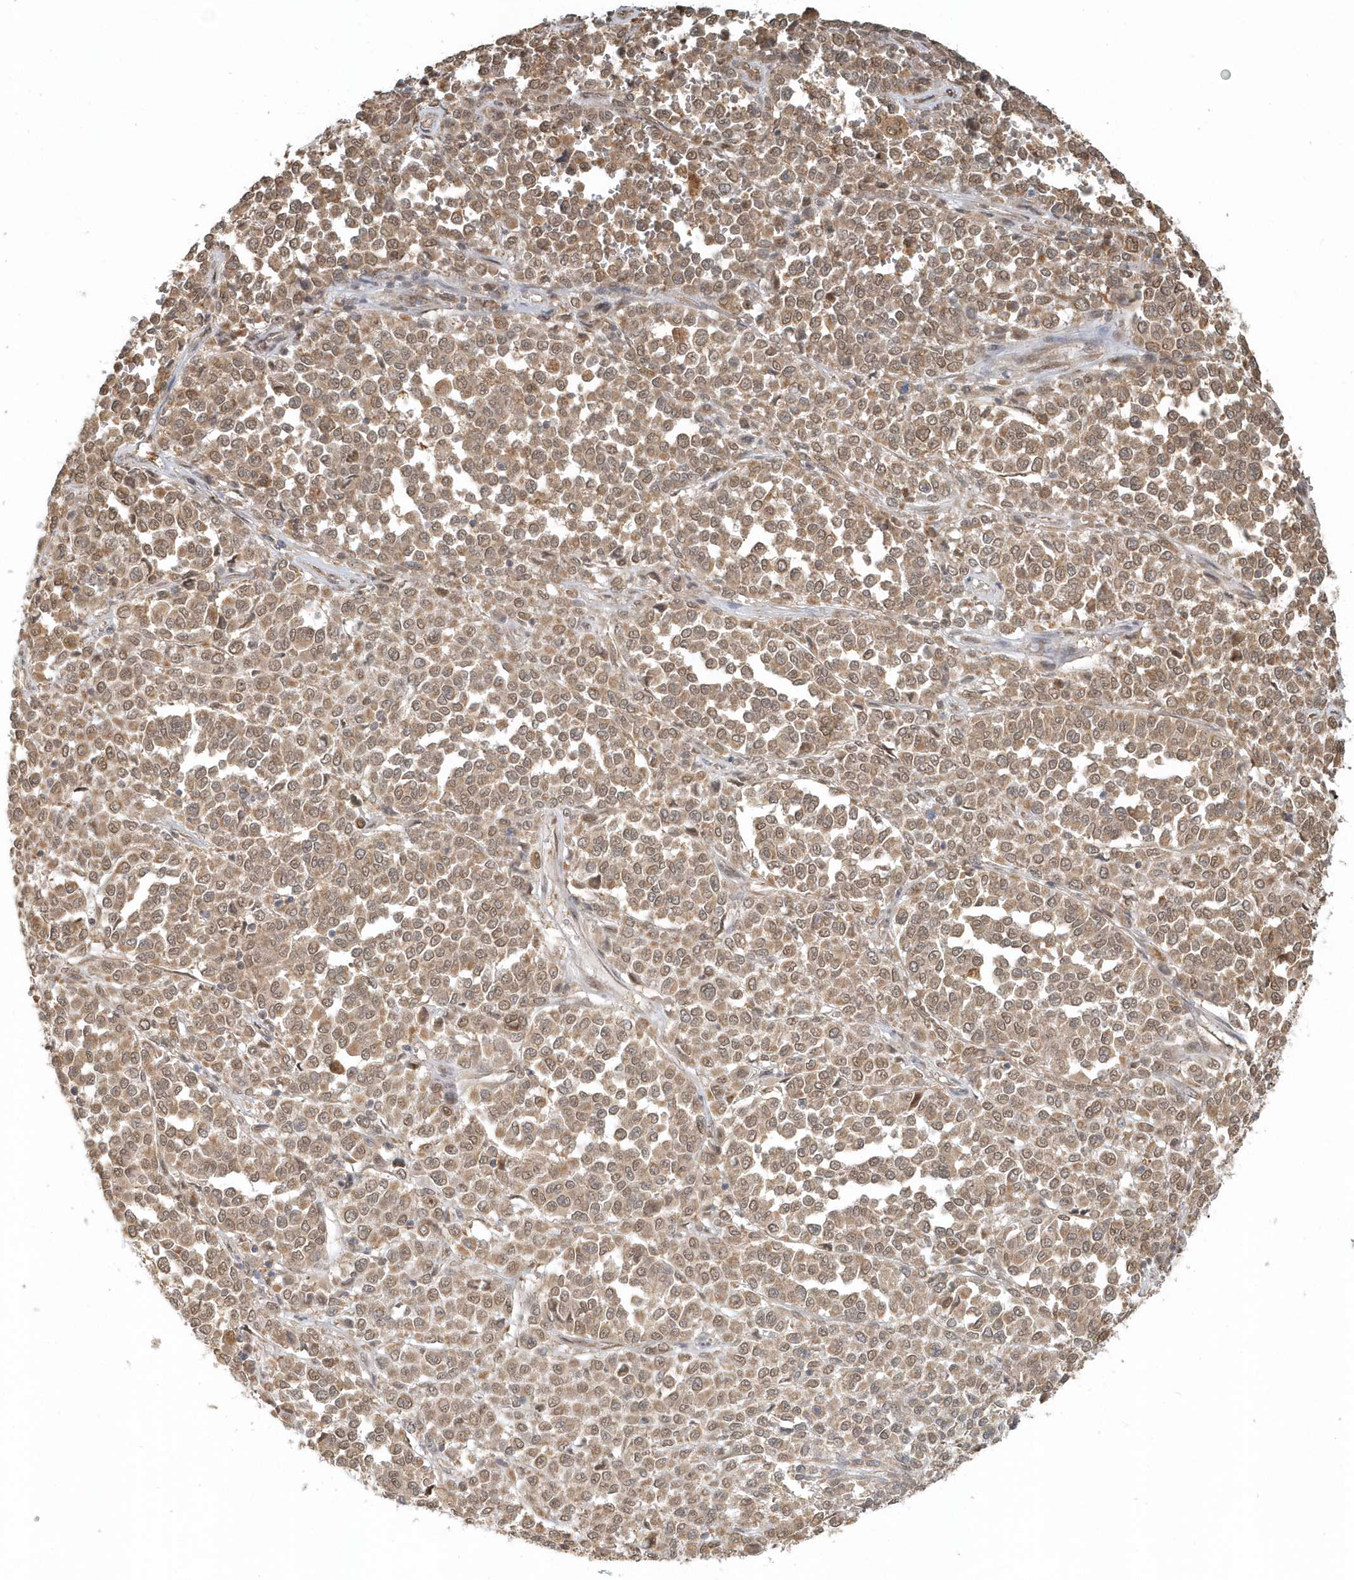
{"staining": {"intensity": "moderate", "quantity": ">75%", "location": "cytoplasmic/membranous,nuclear"}, "tissue": "melanoma", "cell_type": "Tumor cells", "image_type": "cancer", "snomed": [{"axis": "morphology", "description": "Malignant melanoma, Metastatic site"}, {"axis": "topography", "description": "Pancreas"}], "caption": "Tumor cells reveal moderate cytoplasmic/membranous and nuclear expression in about >75% of cells in malignant melanoma (metastatic site).", "gene": "PSMD6", "patient": {"sex": "female", "age": 30}}